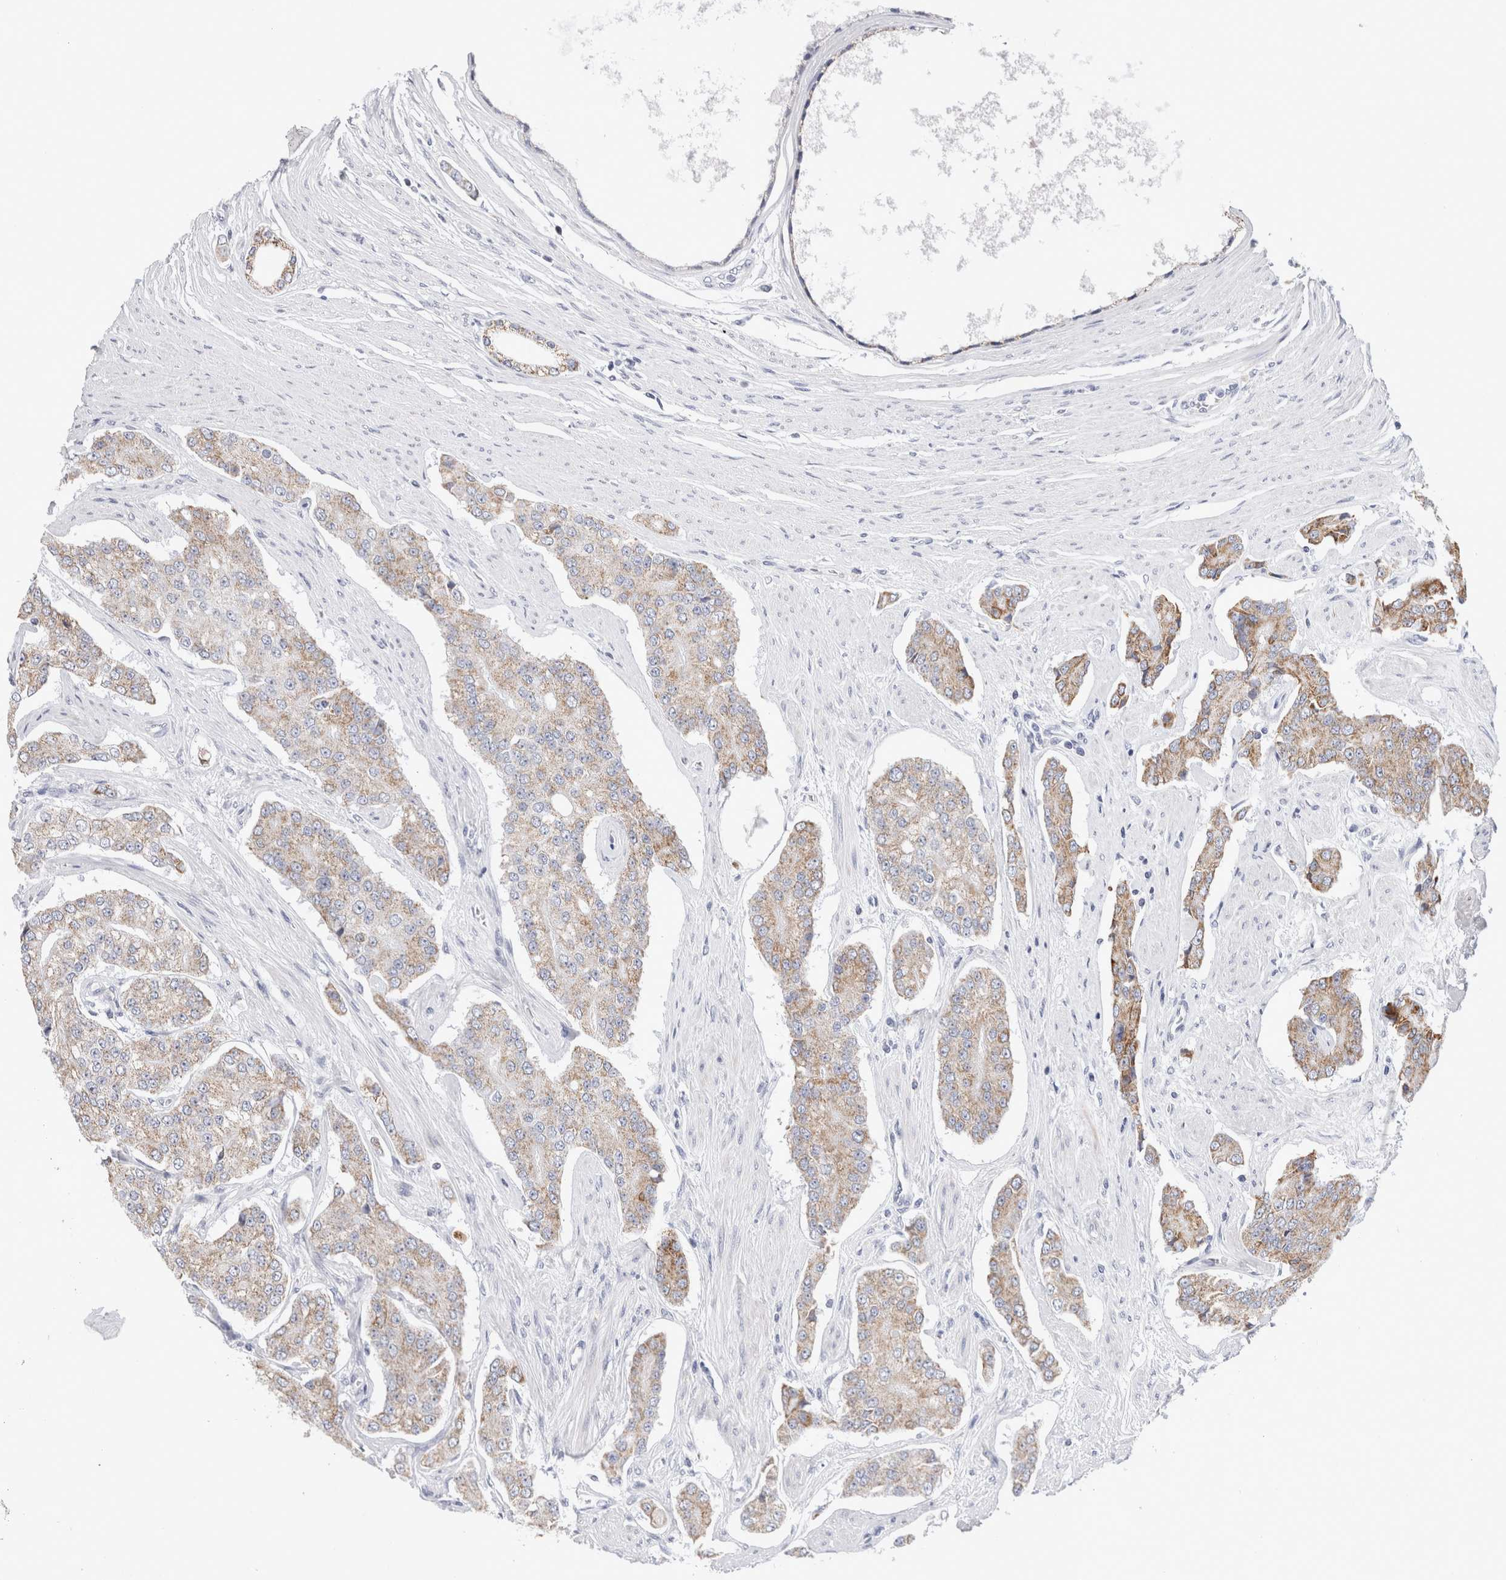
{"staining": {"intensity": "moderate", "quantity": ">75%", "location": "cytoplasmic/membranous"}, "tissue": "prostate cancer", "cell_type": "Tumor cells", "image_type": "cancer", "snomed": [{"axis": "morphology", "description": "Adenocarcinoma, High grade"}, {"axis": "topography", "description": "Prostate"}], "caption": "Human prostate cancer (high-grade adenocarcinoma) stained with a protein marker shows moderate staining in tumor cells.", "gene": "ECHDC2", "patient": {"sex": "male", "age": 71}}